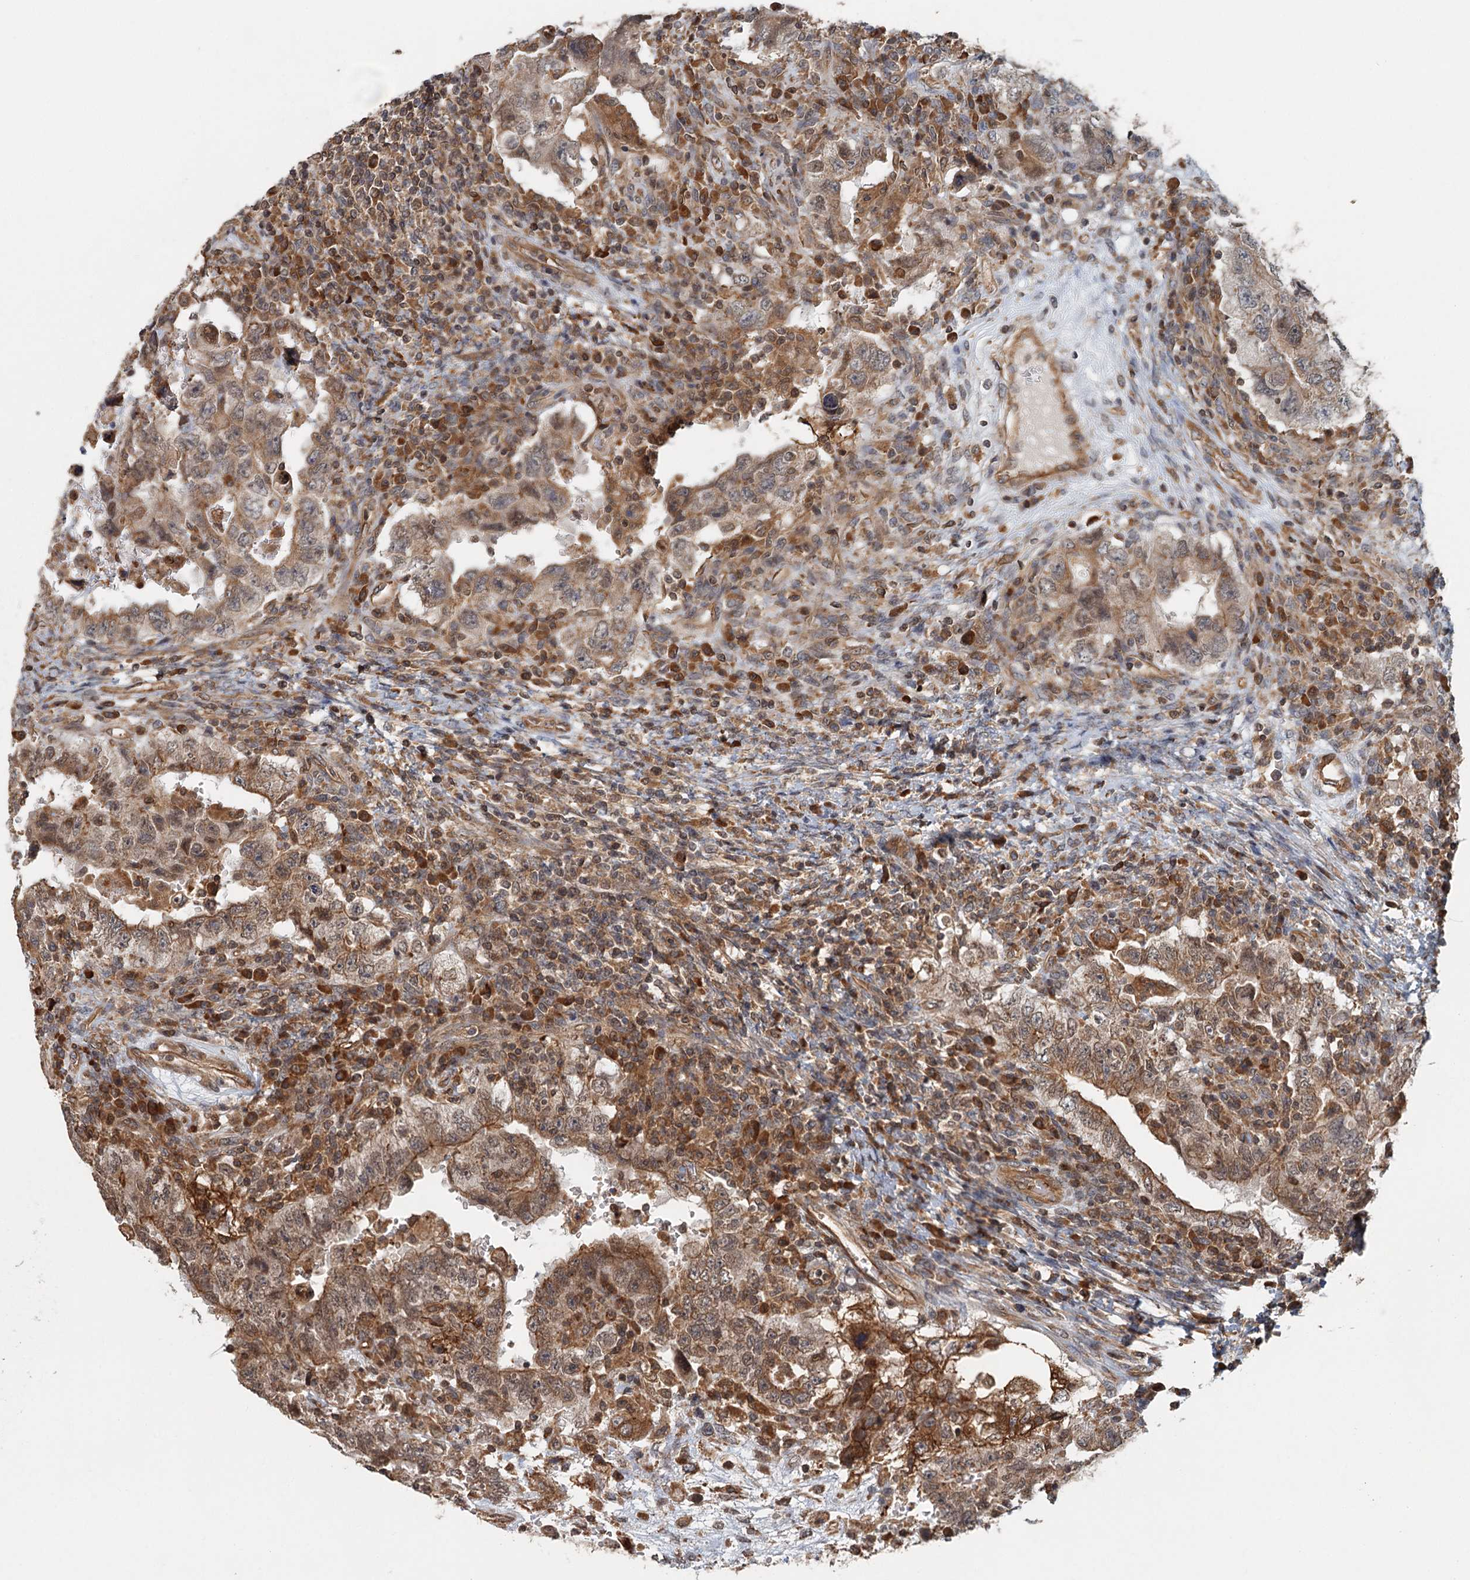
{"staining": {"intensity": "moderate", "quantity": ">75%", "location": "cytoplasmic/membranous"}, "tissue": "testis cancer", "cell_type": "Tumor cells", "image_type": "cancer", "snomed": [{"axis": "morphology", "description": "Carcinoma, Embryonal, NOS"}, {"axis": "topography", "description": "Testis"}], "caption": "Immunohistochemistry of testis cancer (embryonal carcinoma) exhibits medium levels of moderate cytoplasmic/membranous positivity in approximately >75% of tumor cells.", "gene": "ZNF527", "patient": {"sex": "male", "age": 26}}